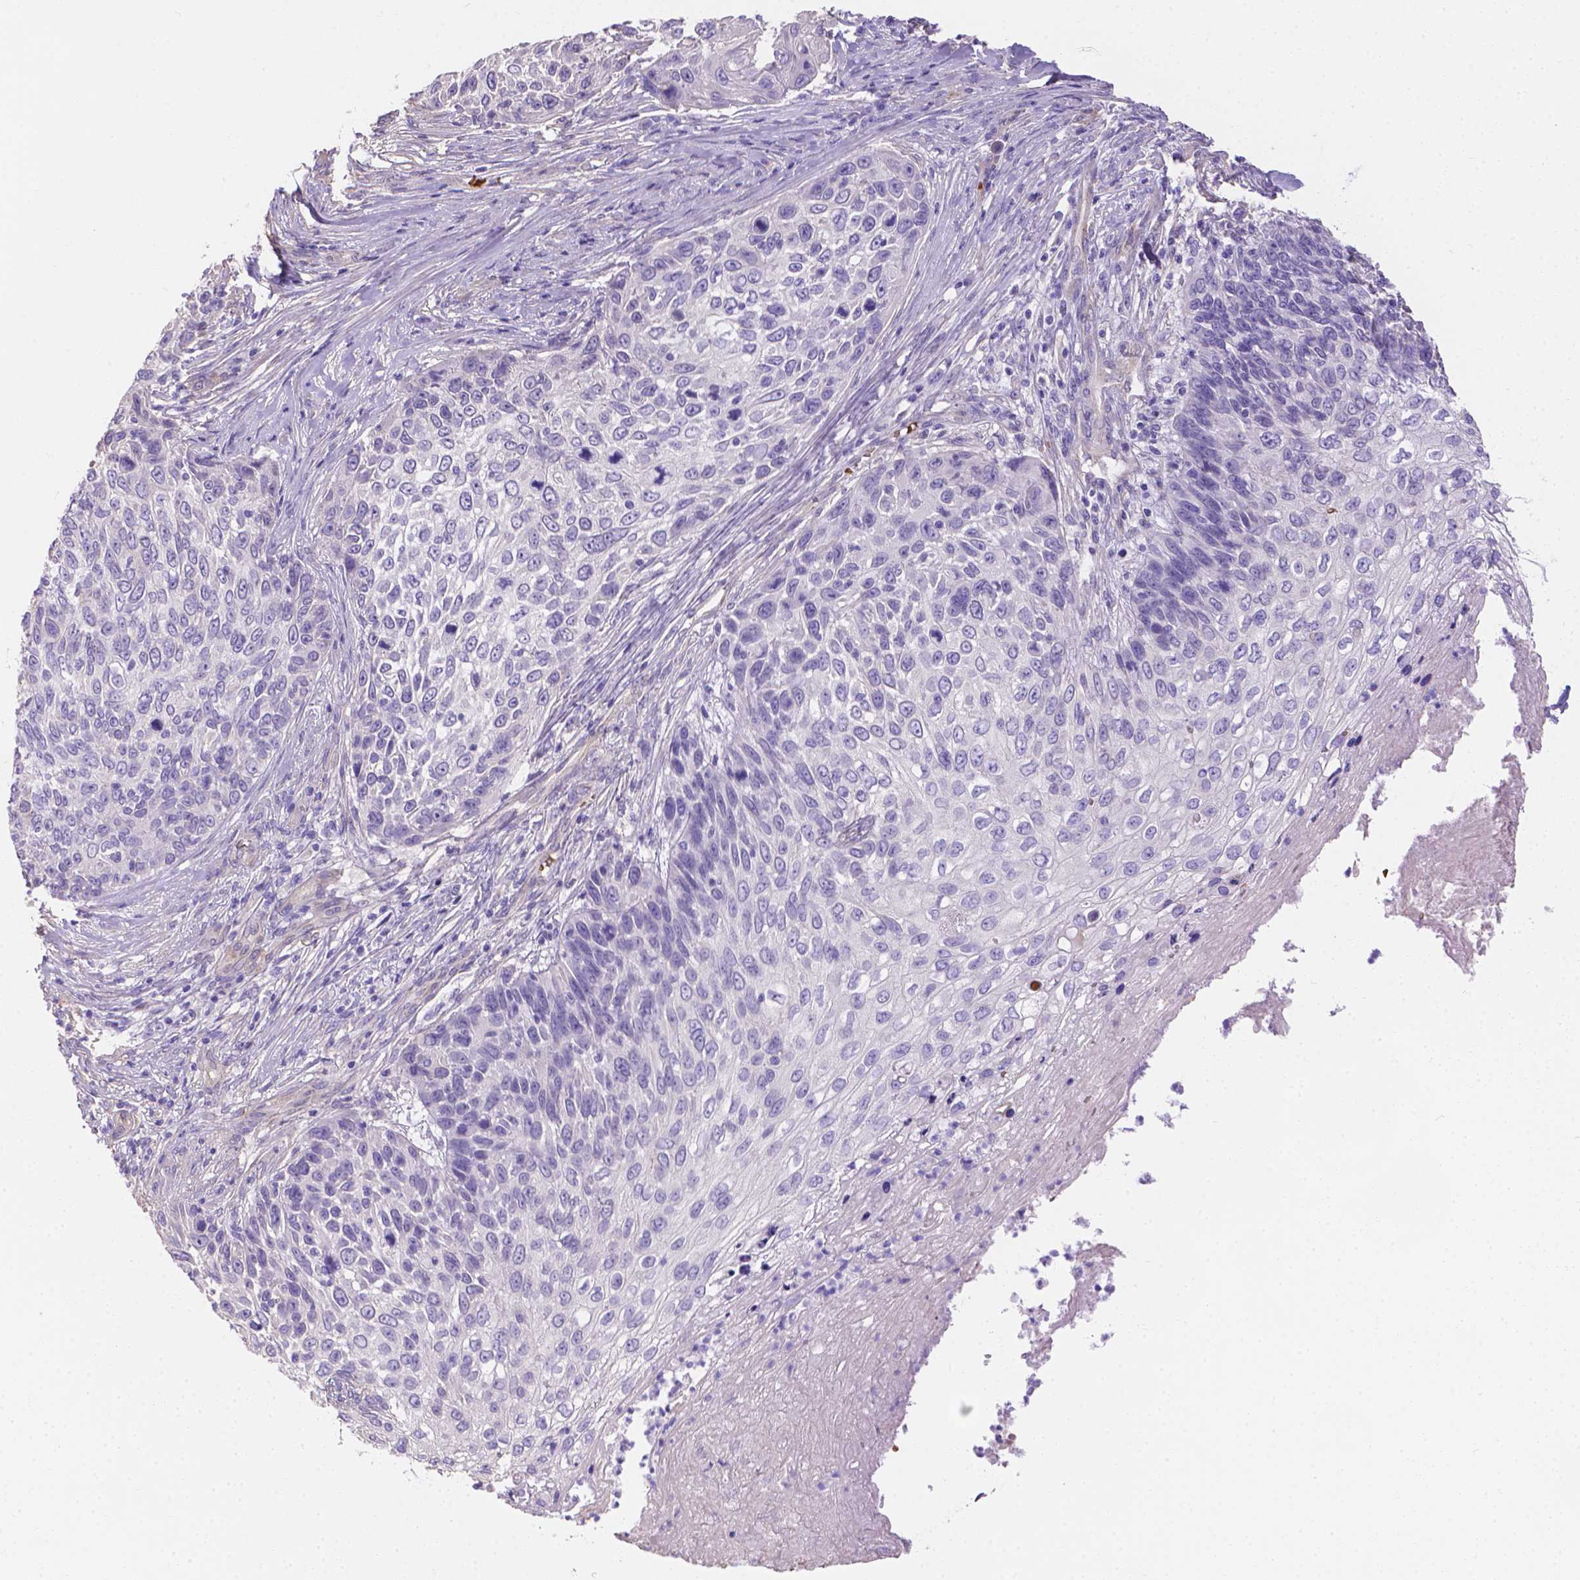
{"staining": {"intensity": "negative", "quantity": "none", "location": "none"}, "tissue": "skin cancer", "cell_type": "Tumor cells", "image_type": "cancer", "snomed": [{"axis": "morphology", "description": "Squamous cell carcinoma, NOS"}, {"axis": "topography", "description": "Skin"}], "caption": "This is a histopathology image of immunohistochemistry staining of skin cancer, which shows no staining in tumor cells. Brightfield microscopy of IHC stained with DAB (brown) and hematoxylin (blue), captured at high magnification.", "gene": "SLC40A1", "patient": {"sex": "male", "age": 92}}